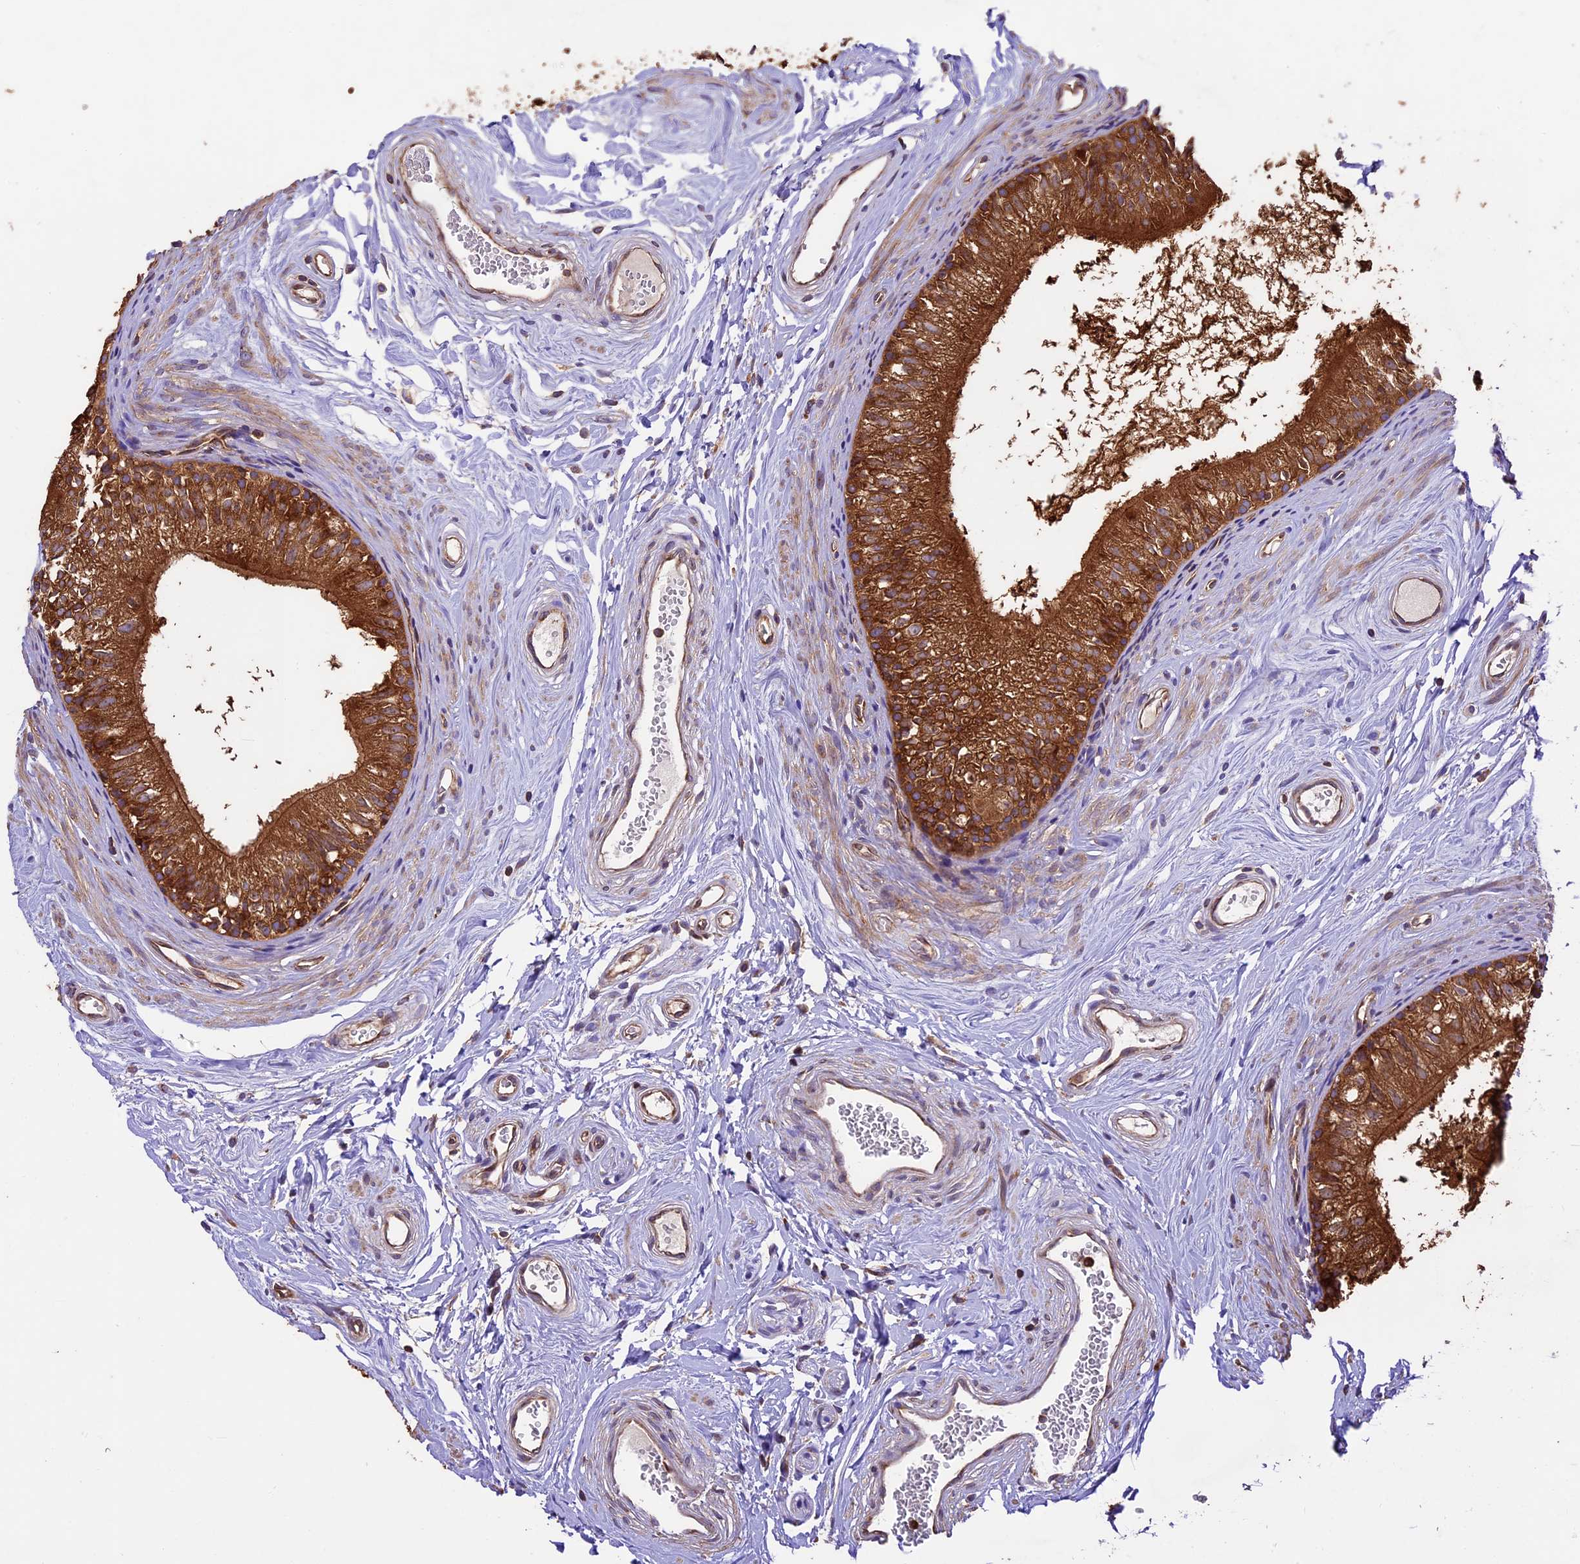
{"staining": {"intensity": "strong", "quantity": ">75%", "location": "cytoplasmic/membranous"}, "tissue": "epididymis", "cell_type": "Glandular cells", "image_type": "normal", "snomed": [{"axis": "morphology", "description": "Normal tissue, NOS"}, {"axis": "topography", "description": "Epididymis"}], "caption": "Protein staining reveals strong cytoplasmic/membranous staining in approximately >75% of glandular cells in normal epididymis.", "gene": "KARS1", "patient": {"sex": "male", "age": 56}}